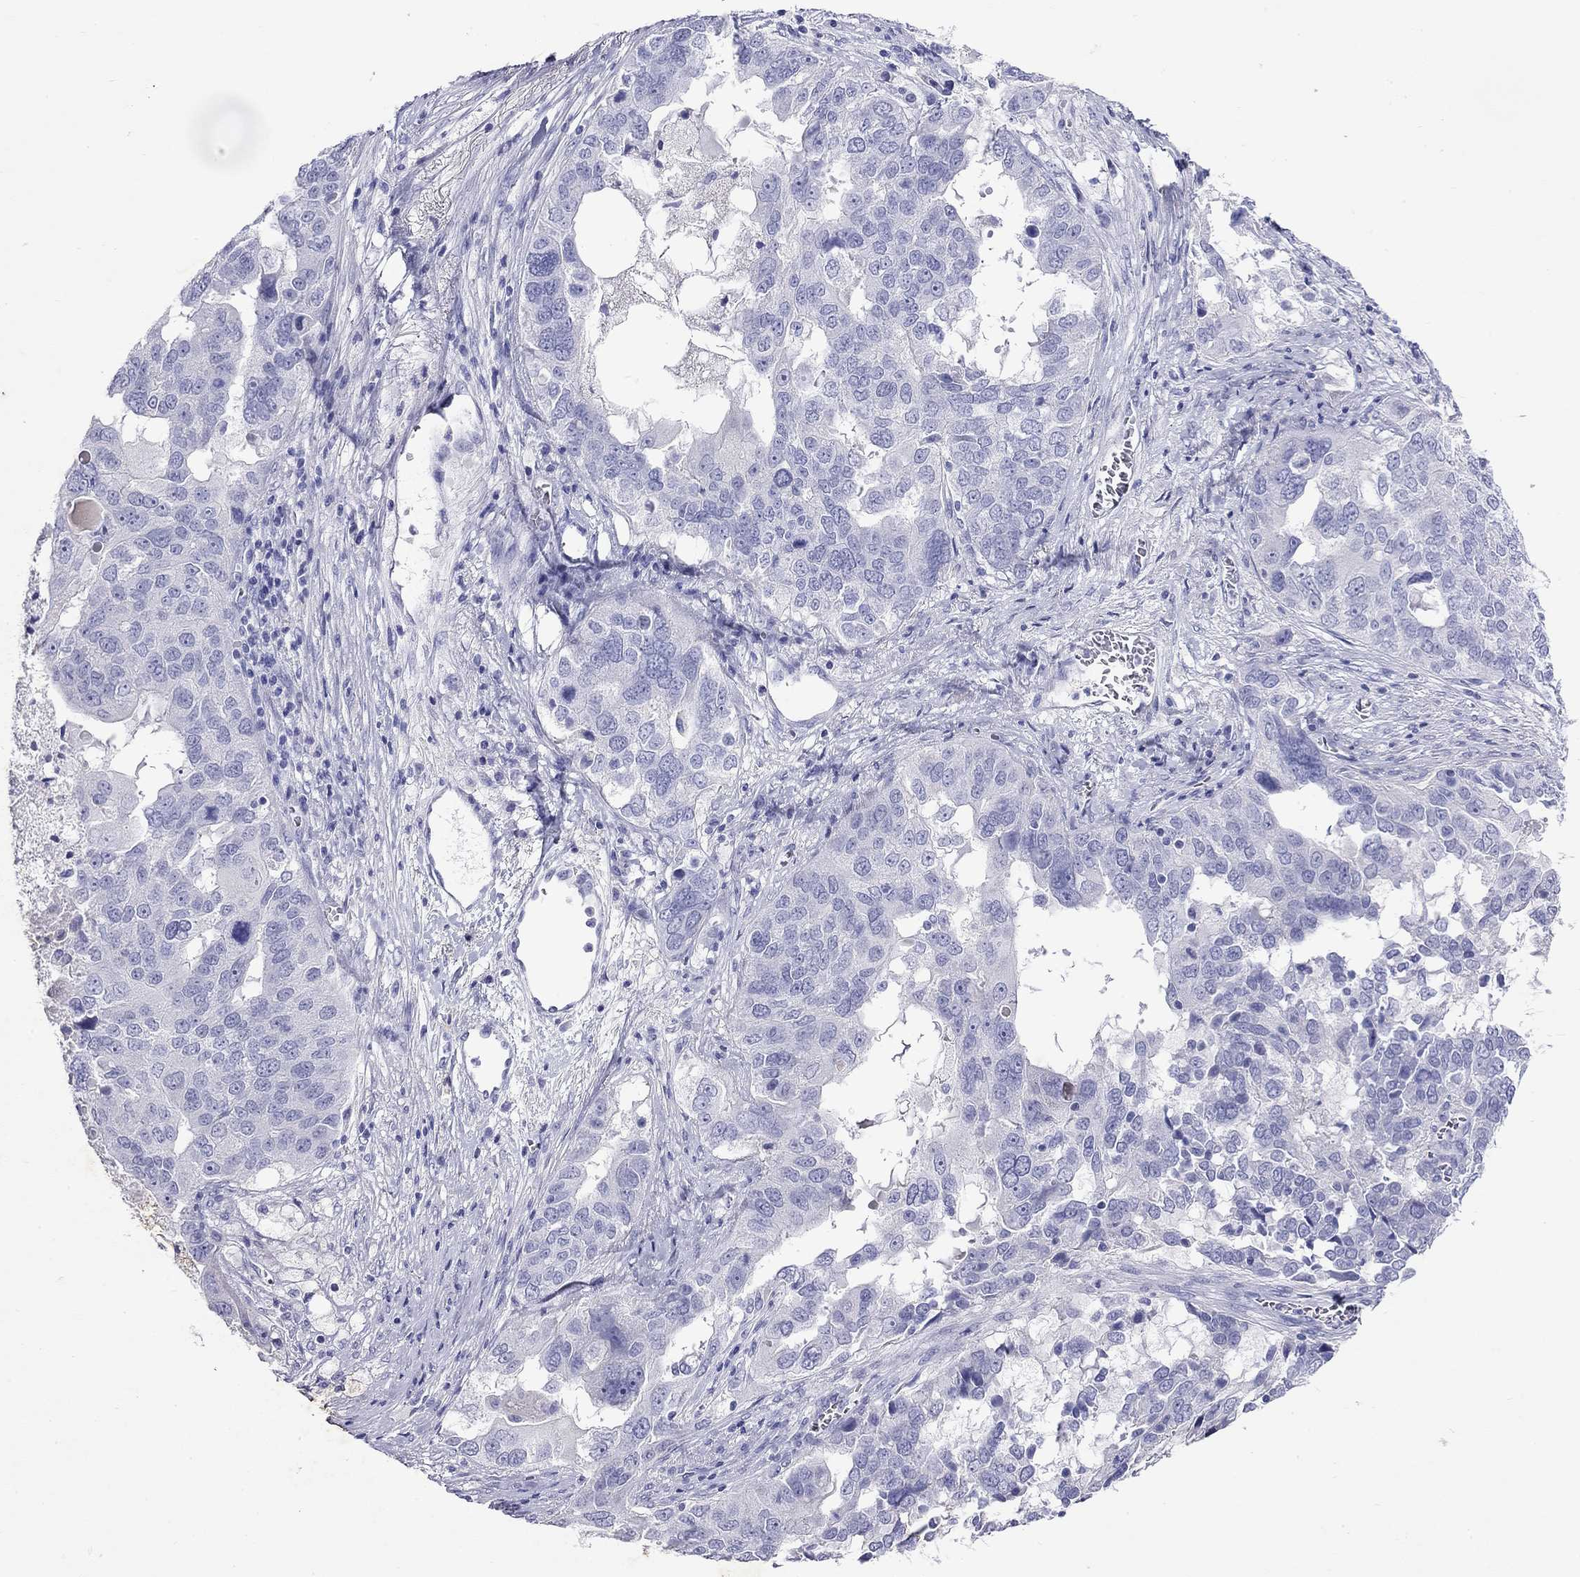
{"staining": {"intensity": "negative", "quantity": "none", "location": "none"}, "tissue": "ovarian cancer", "cell_type": "Tumor cells", "image_type": "cancer", "snomed": [{"axis": "morphology", "description": "Carcinoma, endometroid"}, {"axis": "topography", "description": "Soft tissue"}, {"axis": "topography", "description": "Ovary"}], "caption": "There is no significant positivity in tumor cells of ovarian cancer (endometroid carcinoma). (DAB immunohistochemistry (IHC), high magnification).", "gene": "GNAT3", "patient": {"sex": "female", "age": 52}}